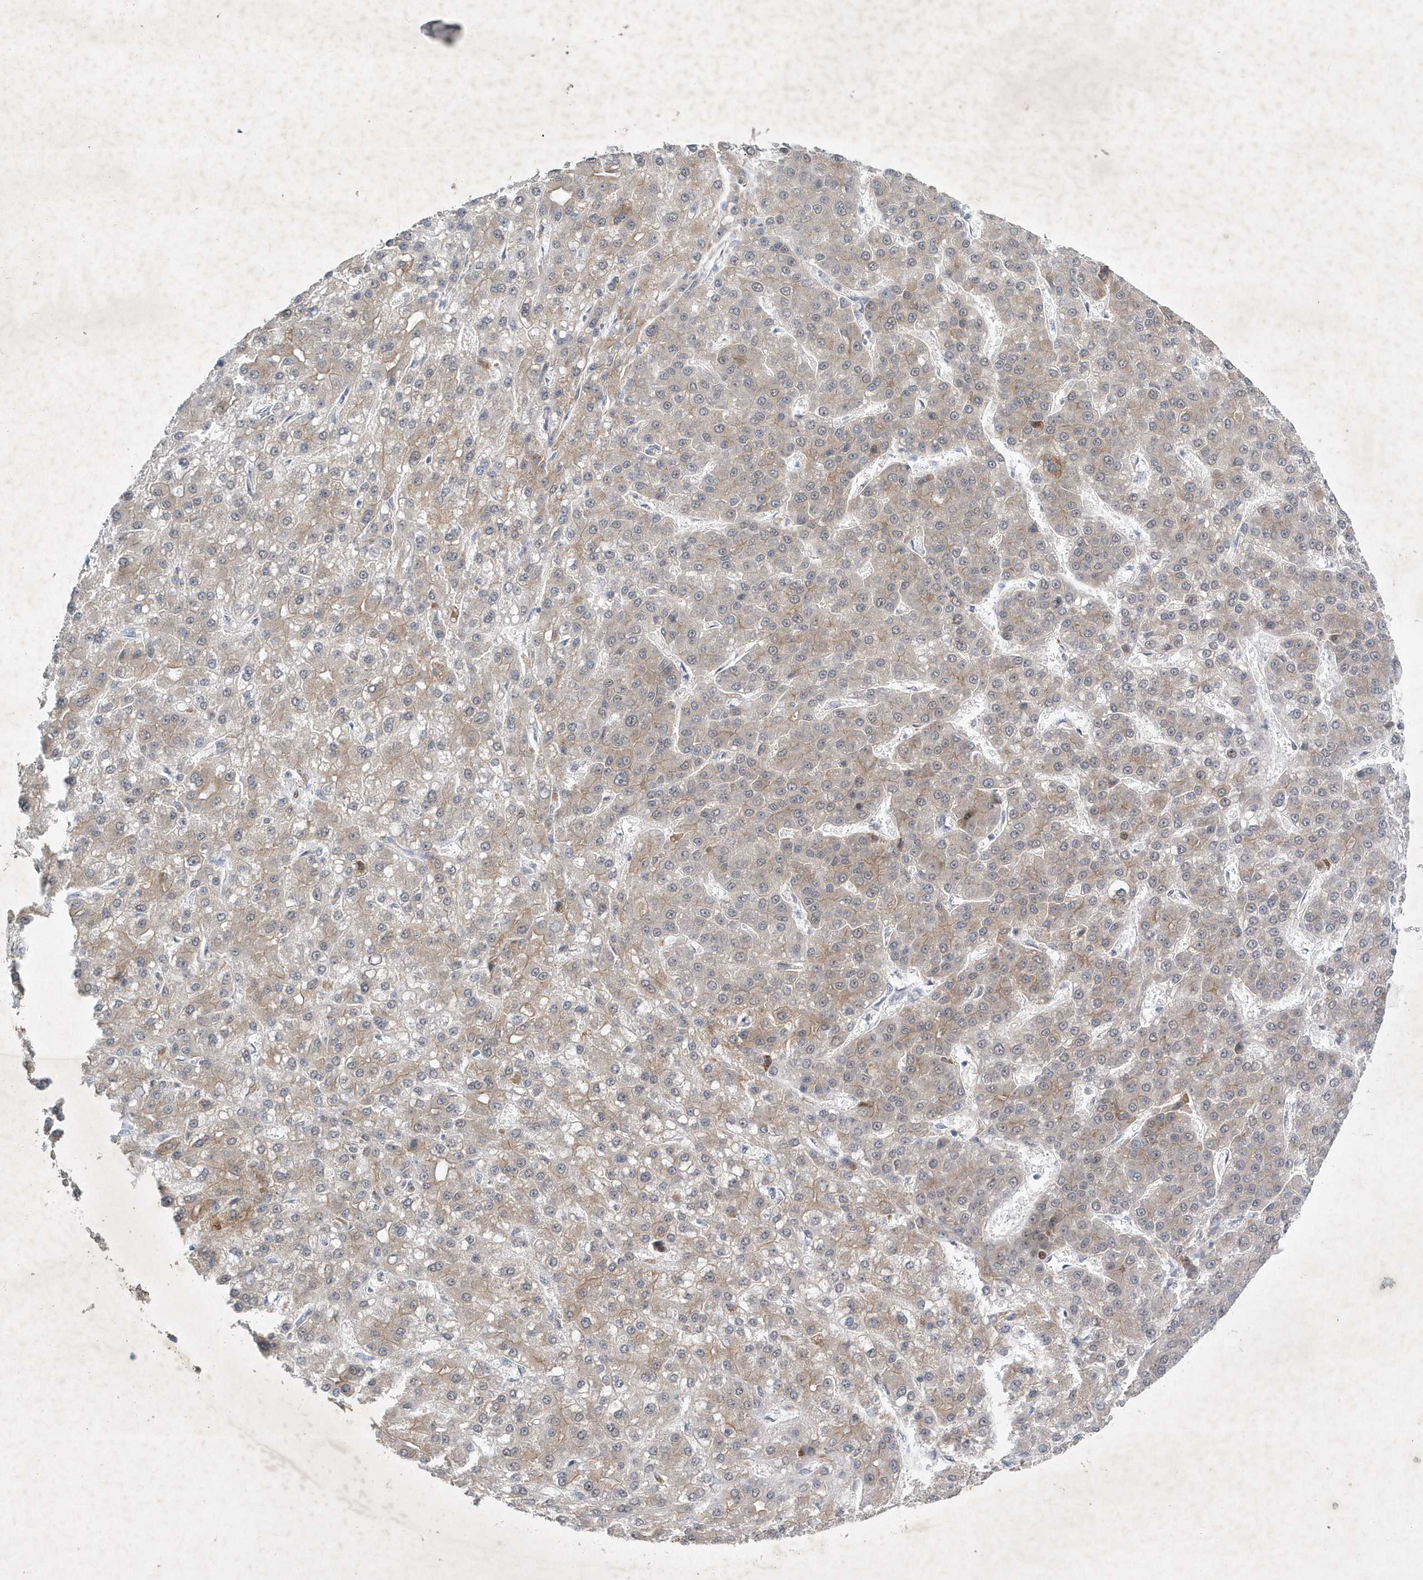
{"staining": {"intensity": "moderate", "quantity": "25%-75%", "location": "cytoplasmic/membranous"}, "tissue": "liver cancer", "cell_type": "Tumor cells", "image_type": "cancer", "snomed": [{"axis": "morphology", "description": "Carcinoma, Hepatocellular, NOS"}, {"axis": "topography", "description": "Liver"}], "caption": "Immunohistochemistry of liver hepatocellular carcinoma demonstrates medium levels of moderate cytoplasmic/membranous positivity in about 25%-75% of tumor cells.", "gene": "ZBTB9", "patient": {"sex": "male", "age": 67}}